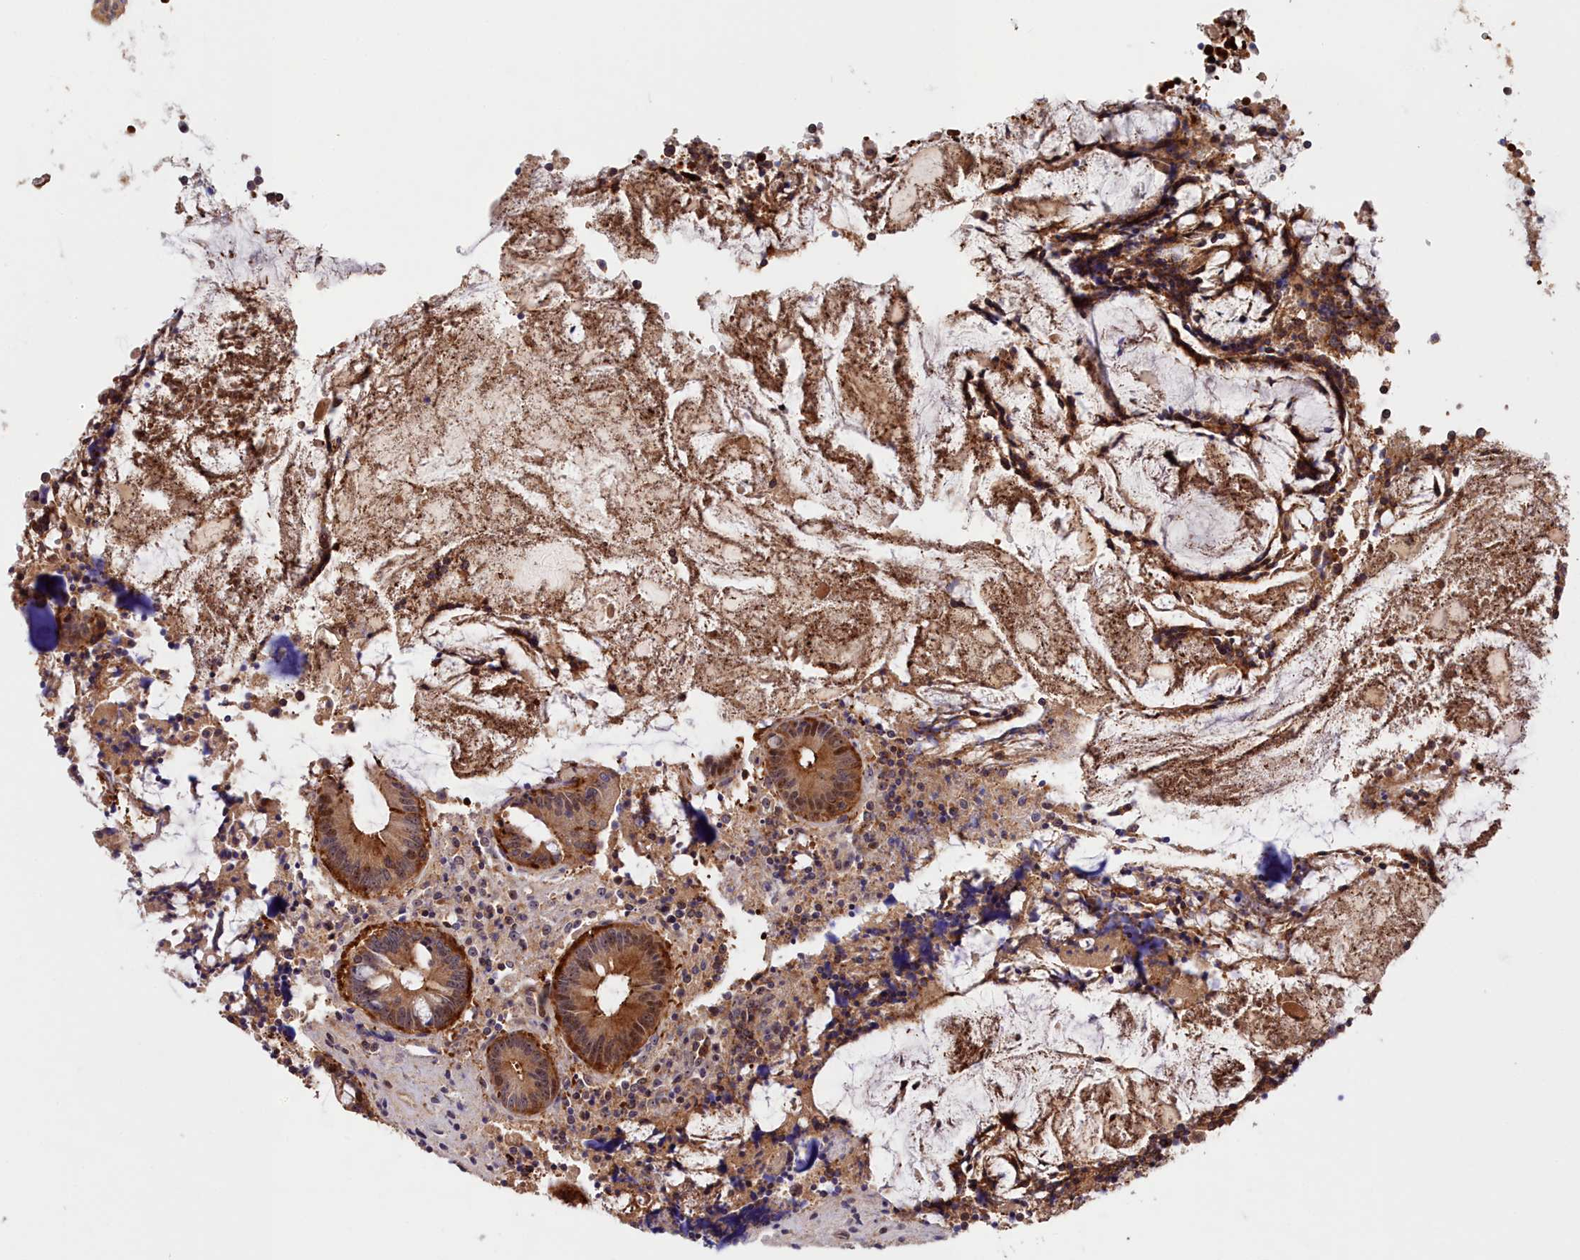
{"staining": {"intensity": "weak", "quantity": ">75%", "location": "cytoplasmic/membranous"}, "tissue": "appendix", "cell_type": "Glandular cells", "image_type": "normal", "snomed": [{"axis": "morphology", "description": "Normal tissue, NOS"}, {"axis": "topography", "description": "Appendix"}], "caption": "Weak cytoplasmic/membranous staining is present in about >75% of glandular cells in benign appendix.", "gene": "NEURL4", "patient": {"sex": "female", "age": 54}}